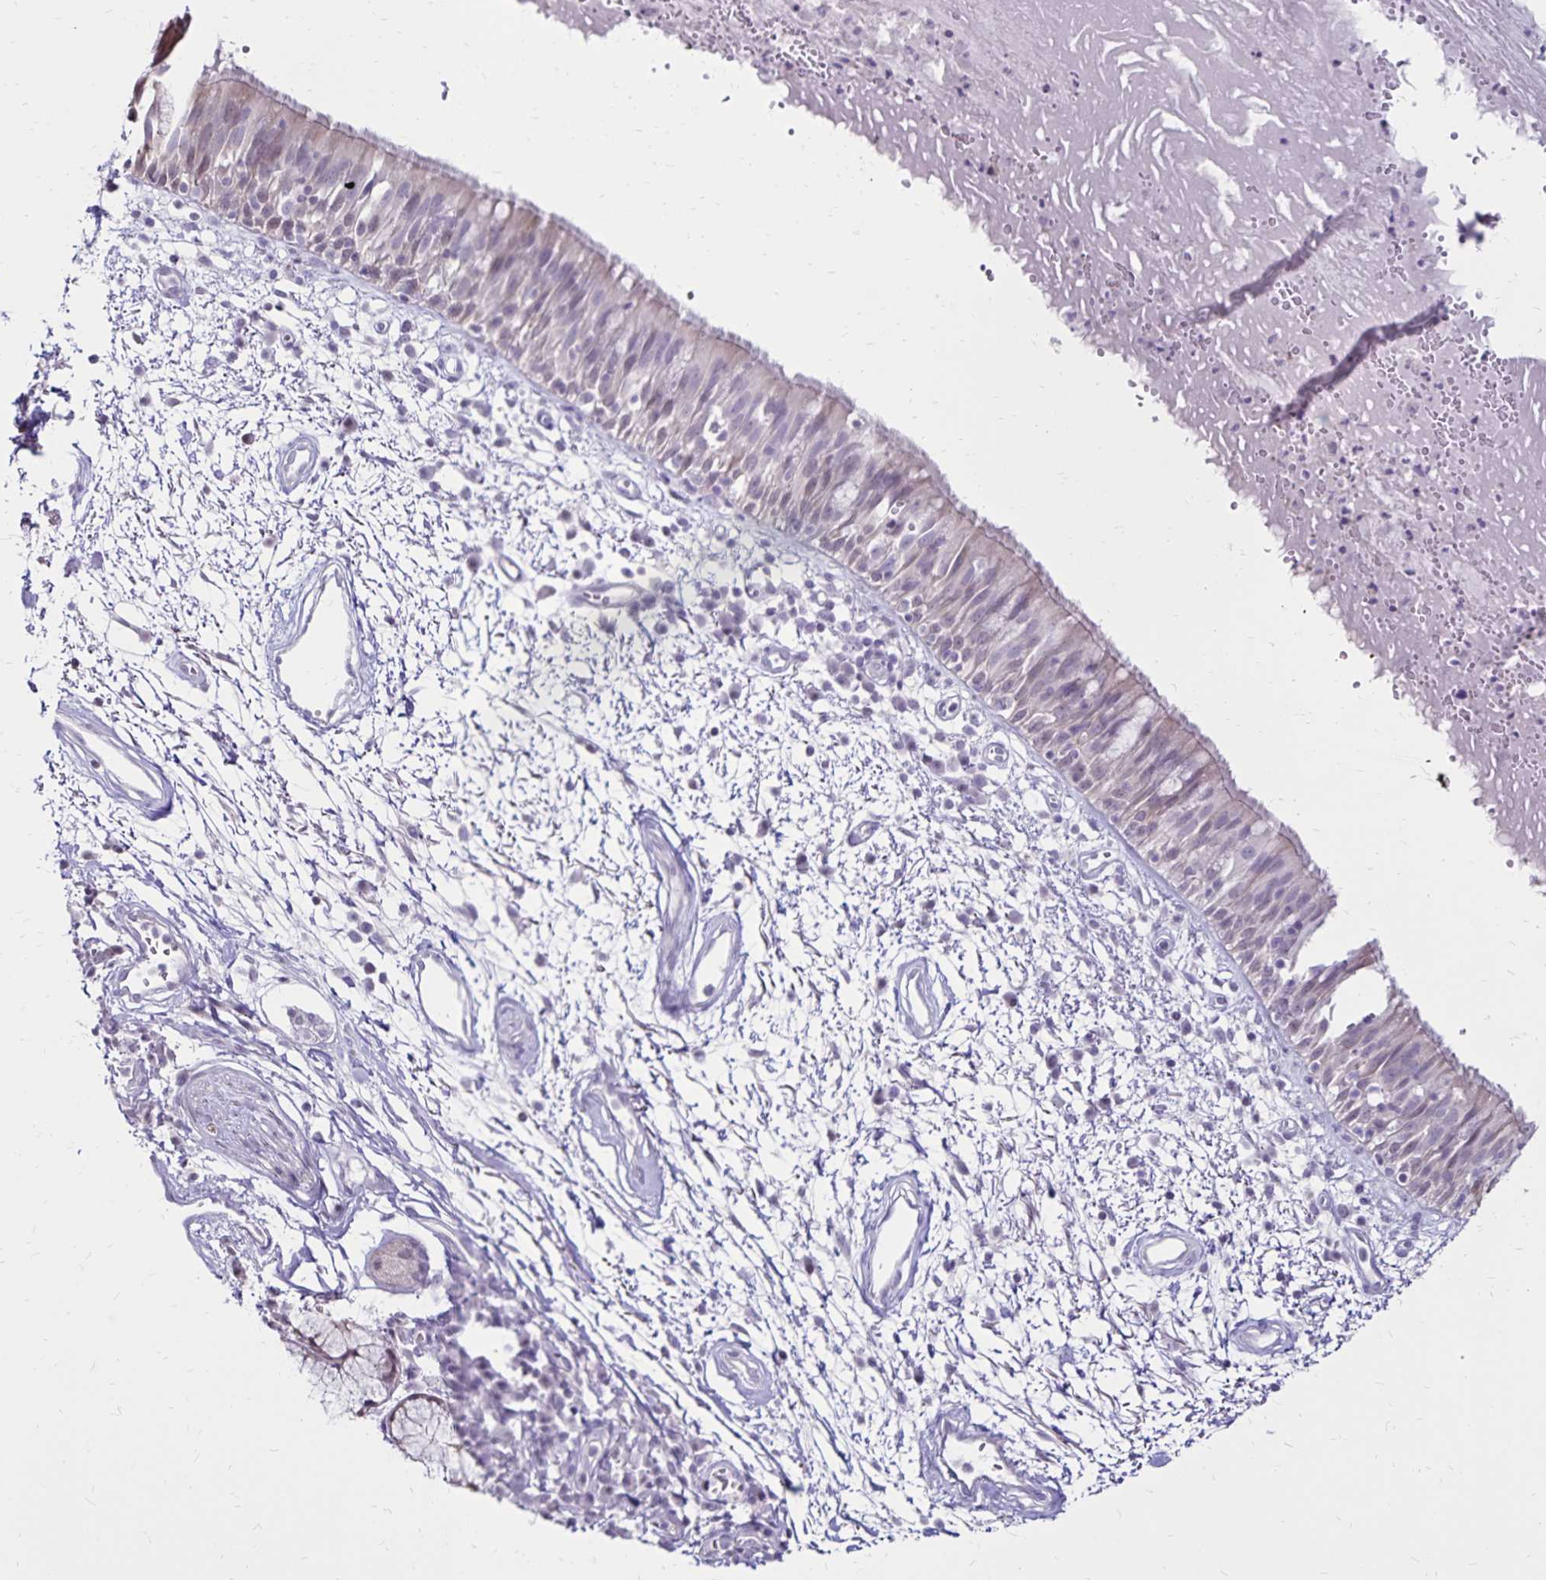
{"staining": {"intensity": "negative", "quantity": "none", "location": "none"}, "tissue": "bronchus", "cell_type": "Respiratory epithelial cells", "image_type": "normal", "snomed": [{"axis": "morphology", "description": "Normal tissue, NOS"}, {"axis": "morphology", "description": "Squamous cell carcinoma, NOS"}, {"axis": "topography", "description": "Cartilage tissue"}, {"axis": "topography", "description": "Bronchus"}, {"axis": "topography", "description": "Lung"}], "caption": "This is an IHC micrograph of normal bronchus. There is no expression in respiratory epithelial cells.", "gene": "SH3GL3", "patient": {"sex": "male", "age": 66}}